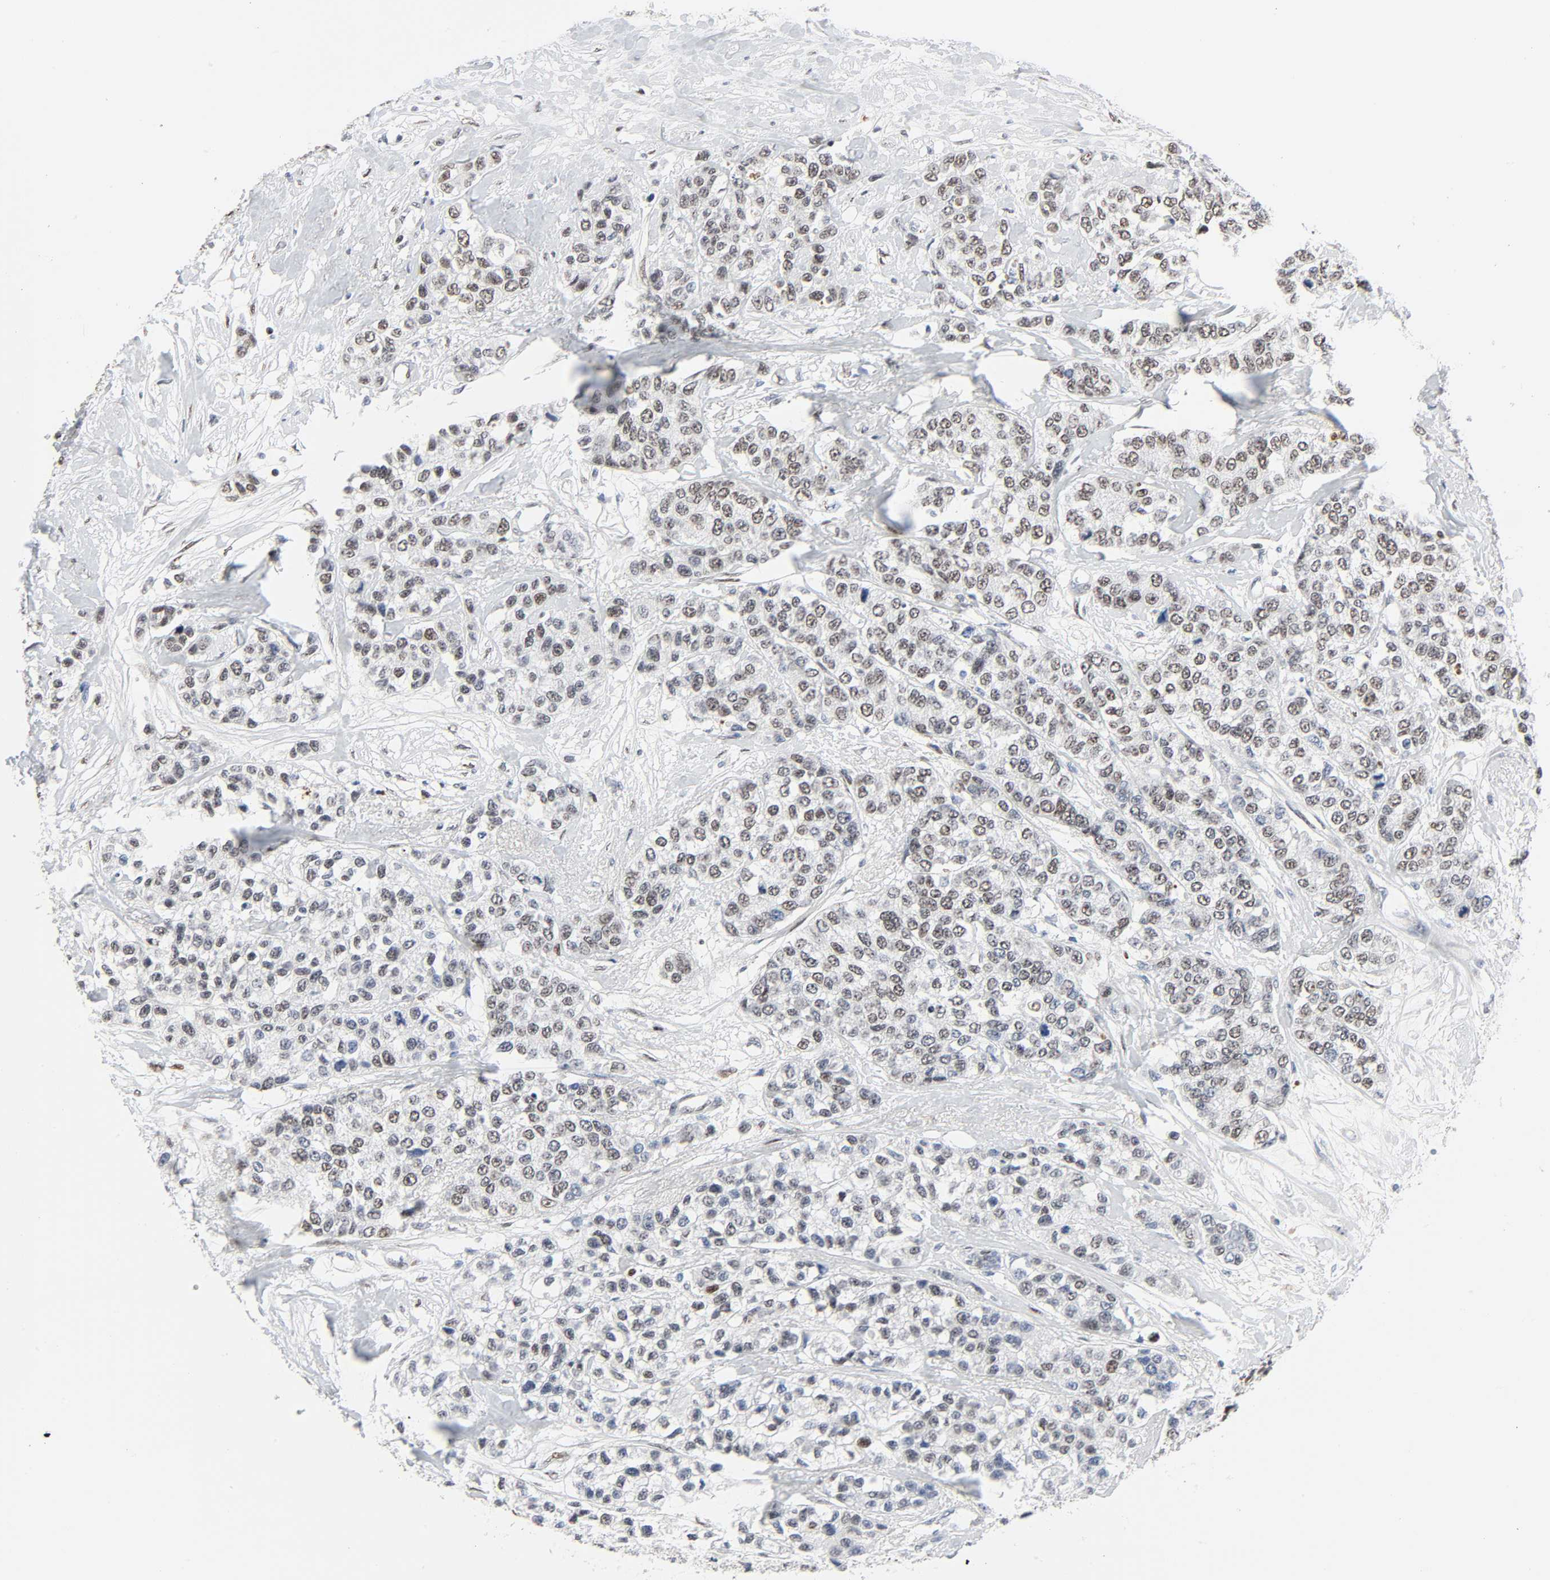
{"staining": {"intensity": "weak", "quantity": ">75%", "location": "nuclear"}, "tissue": "breast cancer", "cell_type": "Tumor cells", "image_type": "cancer", "snomed": [{"axis": "morphology", "description": "Normal tissue, NOS"}, {"axis": "morphology", "description": "Duct carcinoma"}, {"axis": "topography", "description": "Breast"}], "caption": "A brown stain highlights weak nuclear staining of a protein in human breast cancer tumor cells.", "gene": "CREBBP", "patient": {"sex": "female", "age": 50}}